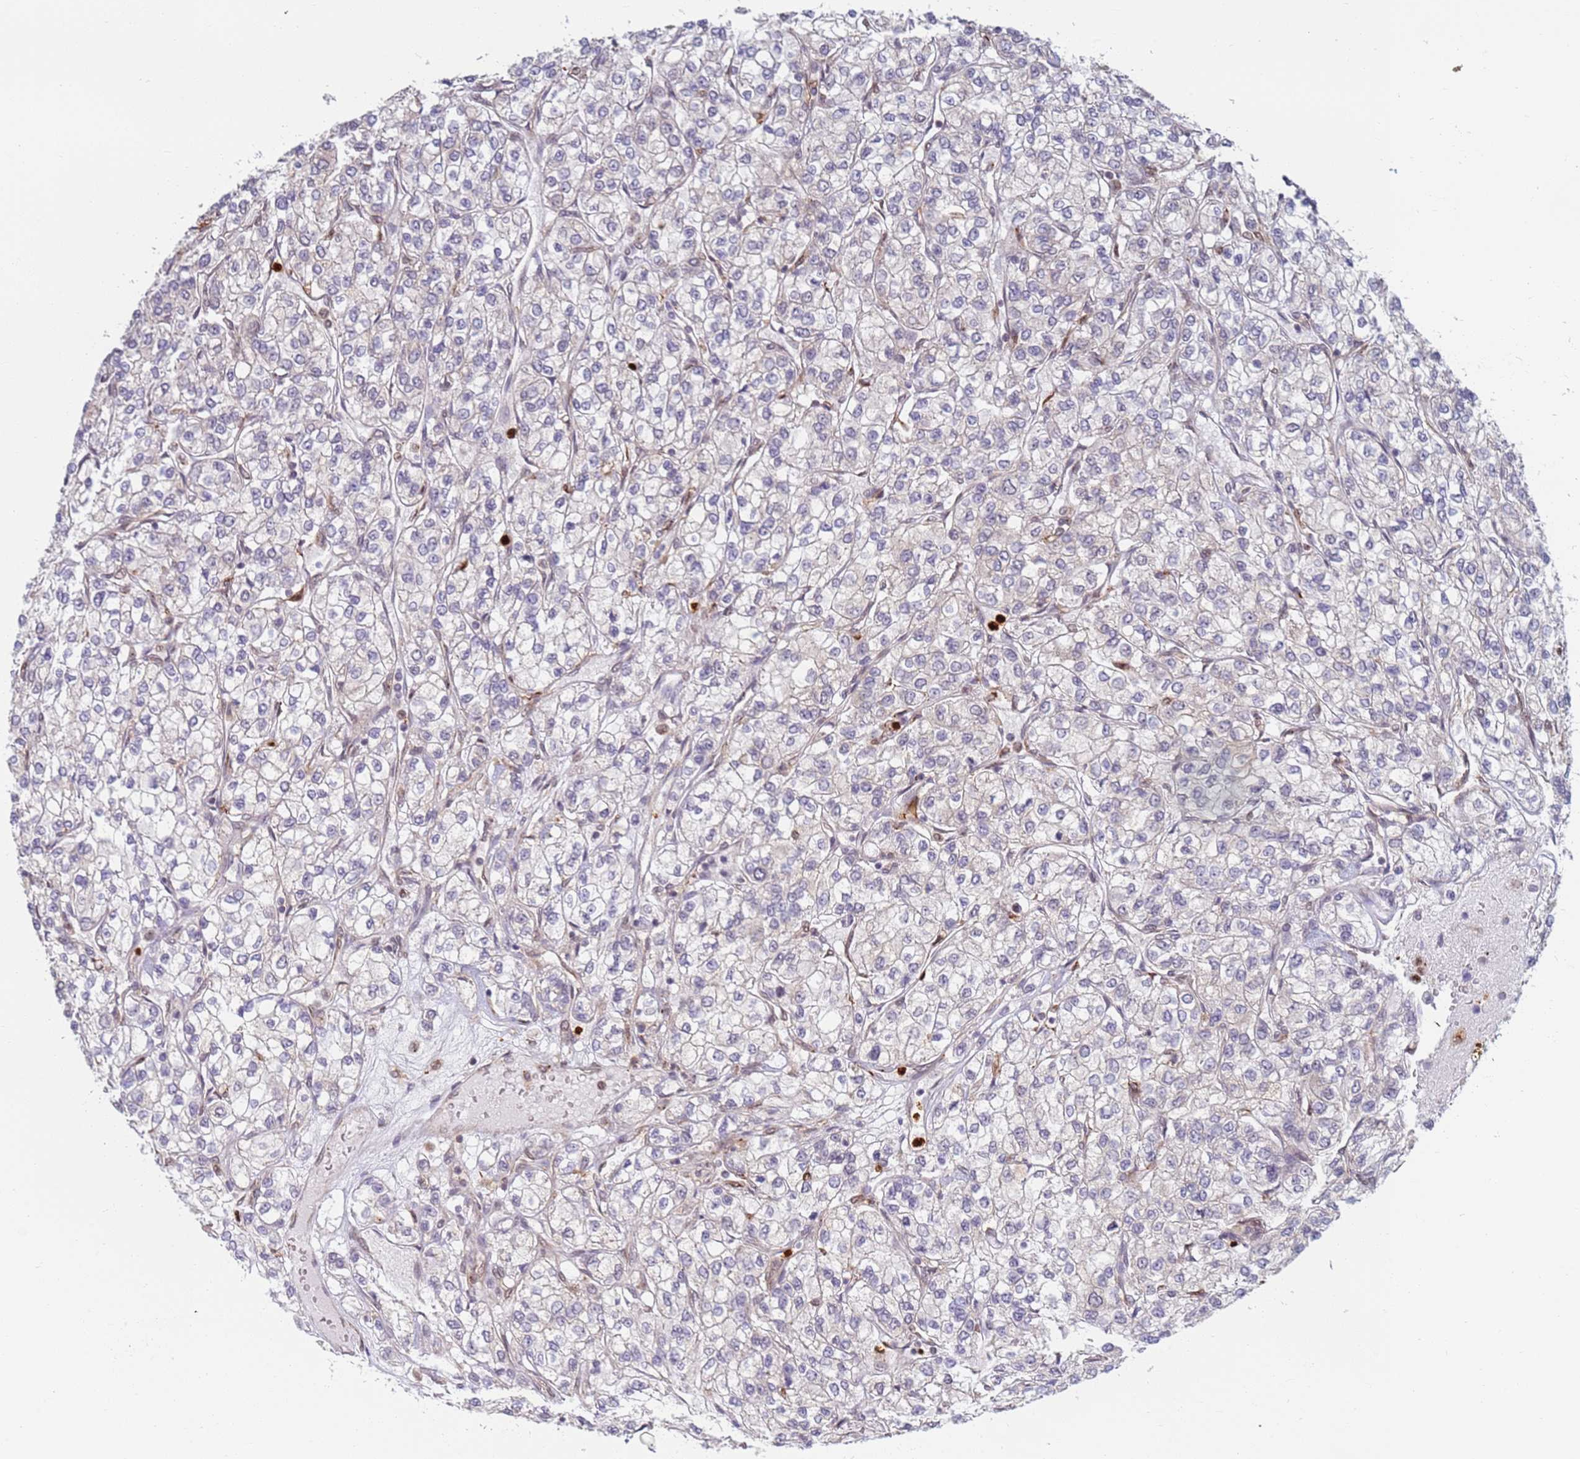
{"staining": {"intensity": "weak", "quantity": "<25%", "location": "cytoplasmic/membranous"}, "tissue": "renal cancer", "cell_type": "Tumor cells", "image_type": "cancer", "snomed": [{"axis": "morphology", "description": "Adenocarcinoma, NOS"}, {"axis": "topography", "description": "Kidney"}], "caption": "DAB immunohistochemical staining of human renal cancer (adenocarcinoma) demonstrates no significant expression in tumor cells.", "gene": "CEP170", "patient": {"sex": "male", "age": 80}}